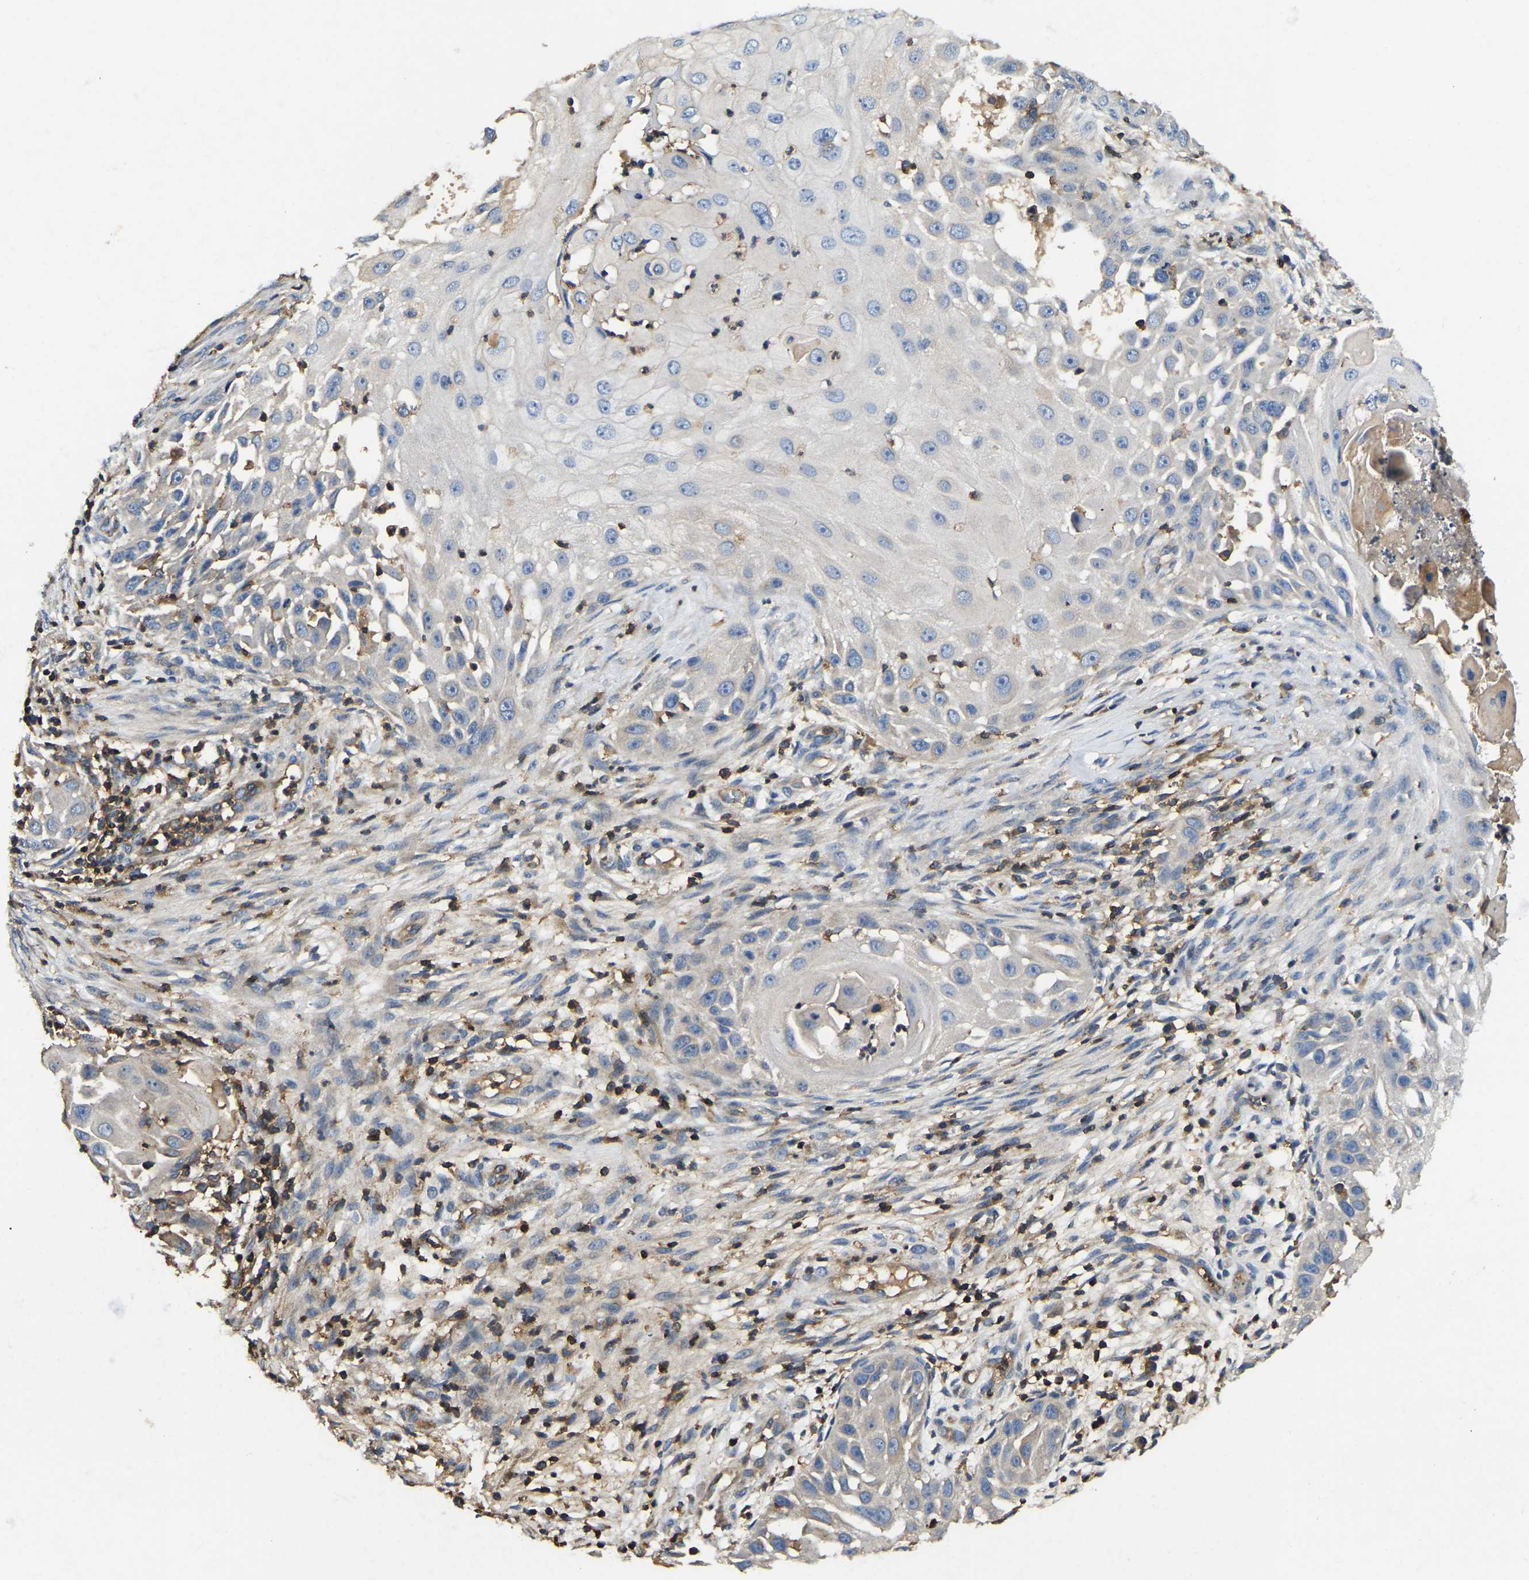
{"staining": {"intensity": "negative", "quantity": "none", "location": "none"}, "tissue": "skin cancer", "cell_type": "Tumor cells", "image_type": "cancer", "snomed": [{"axis": "morphology", "description": "Squamous cell carcinoma, NOS"}, {"axis": "topography", "description": "Skin"}], "caption": "This micrograph is of skin cancer (squamous cell carcinoma) stained with immunohistochemistry (IHC) to label a protein in brown with the nuclei are counter-stained blue. There is no positivity in tumor cells.", "gene": "SMPD2", "patient": {"sex": "female", "age": 44}}